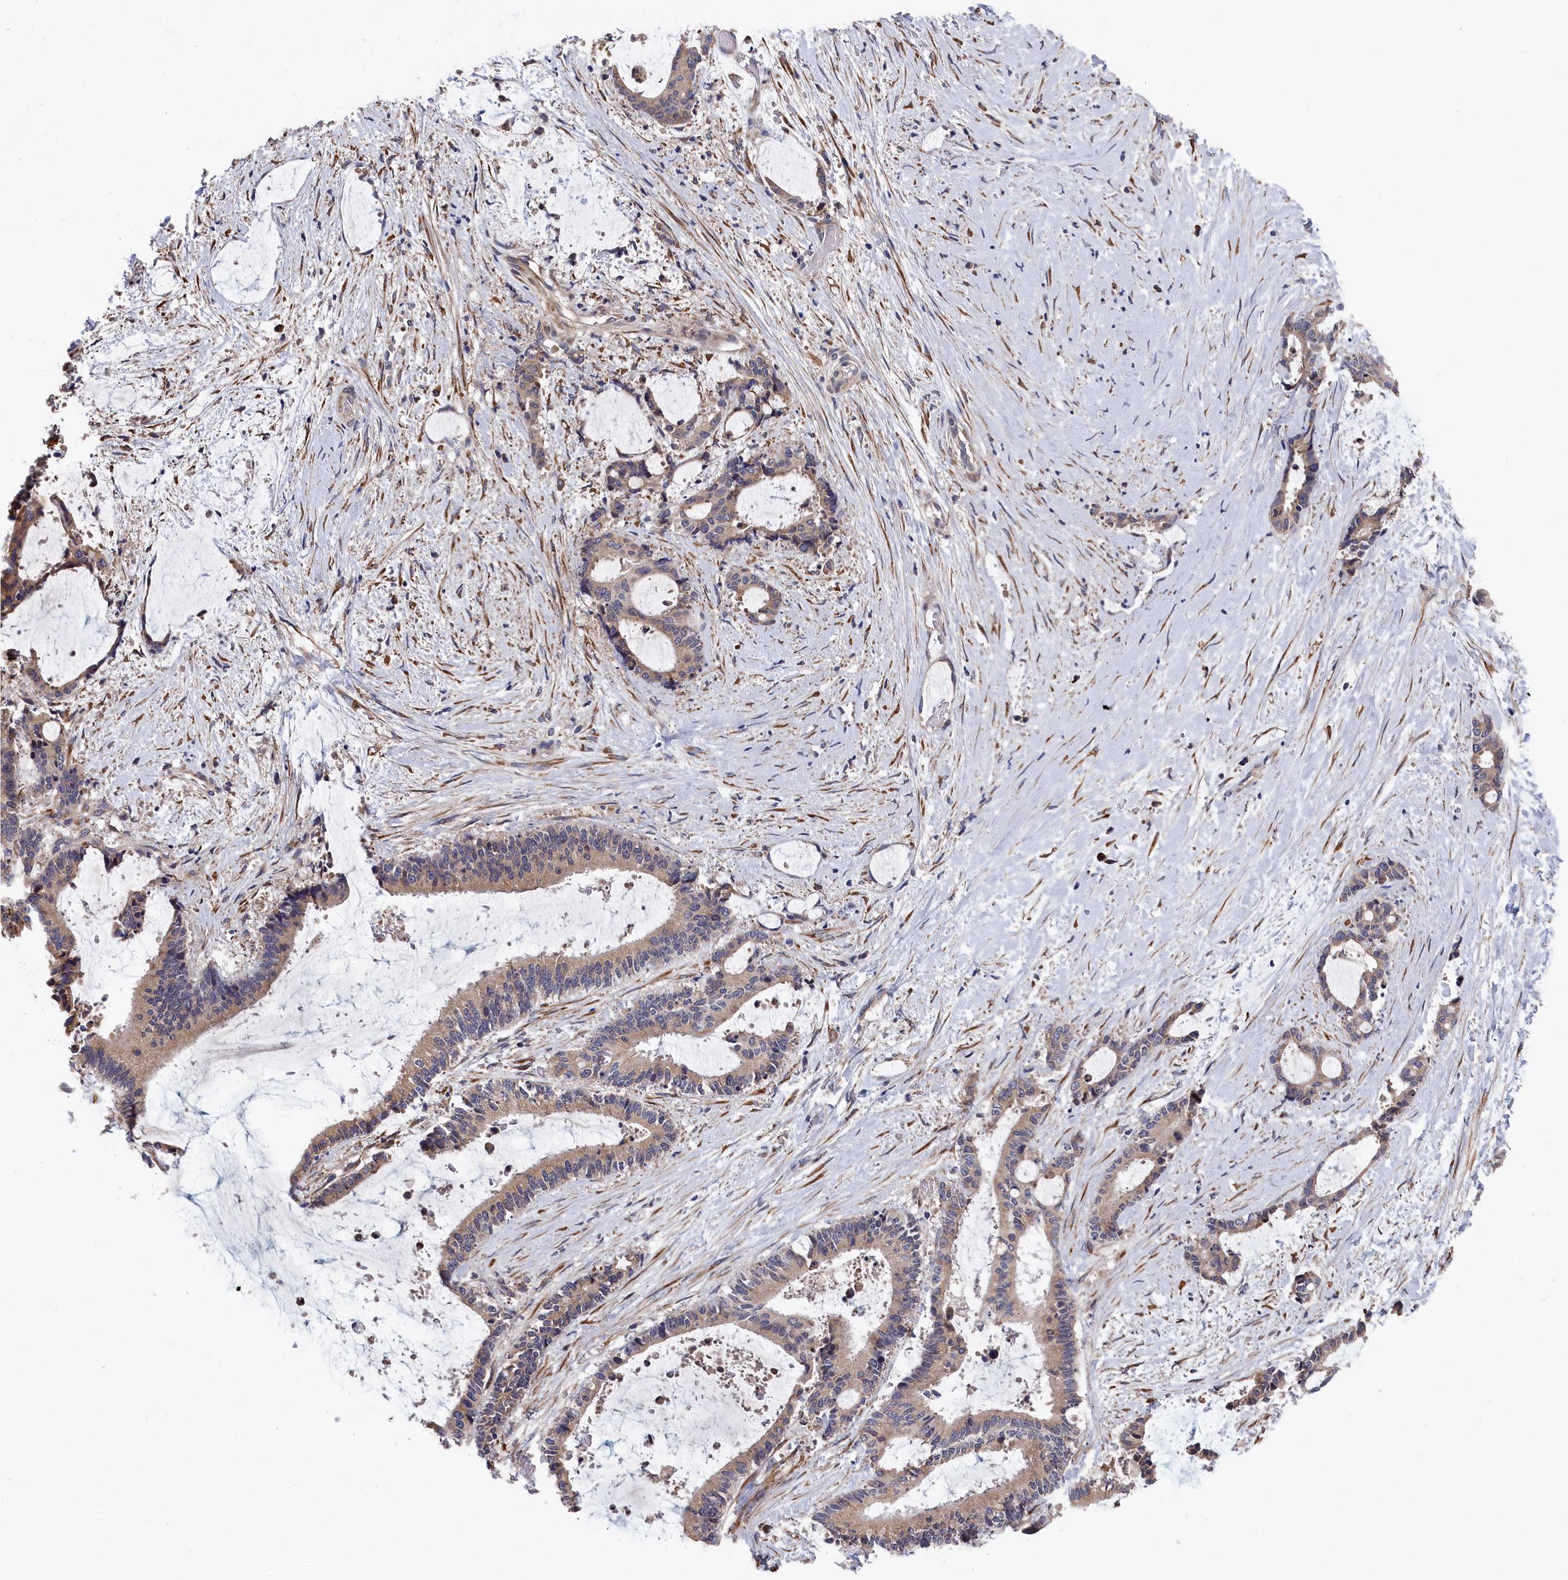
{"staining": {"intensity": "weak", "quantity": ">75%", "location": "cytoplasmic/membranous"}, "tissue": "liver cancer", "cell_type": "Tumor cells", "image_type": "cancer", "snomed": [{"axis": "morphology", "description": "Normal tissue, NOS"}, {"axis": "morphology", "description": "Cholangiocarcinoma"}, {"axis": "topography", "description": "Liver"}, {"axis": "topography", "description": "Peripheral nerve tissue"}], "caption": "DAB (3,3'-diaminobenzidine) immunohistochemical staining of liver cholangiocarcinoma demonstrates weak cytoplasmic/membranous protein staining in about >75% of tumor cells.", "gene": "CYB5D2", "patient": {"sex": "female", "age": 73}}